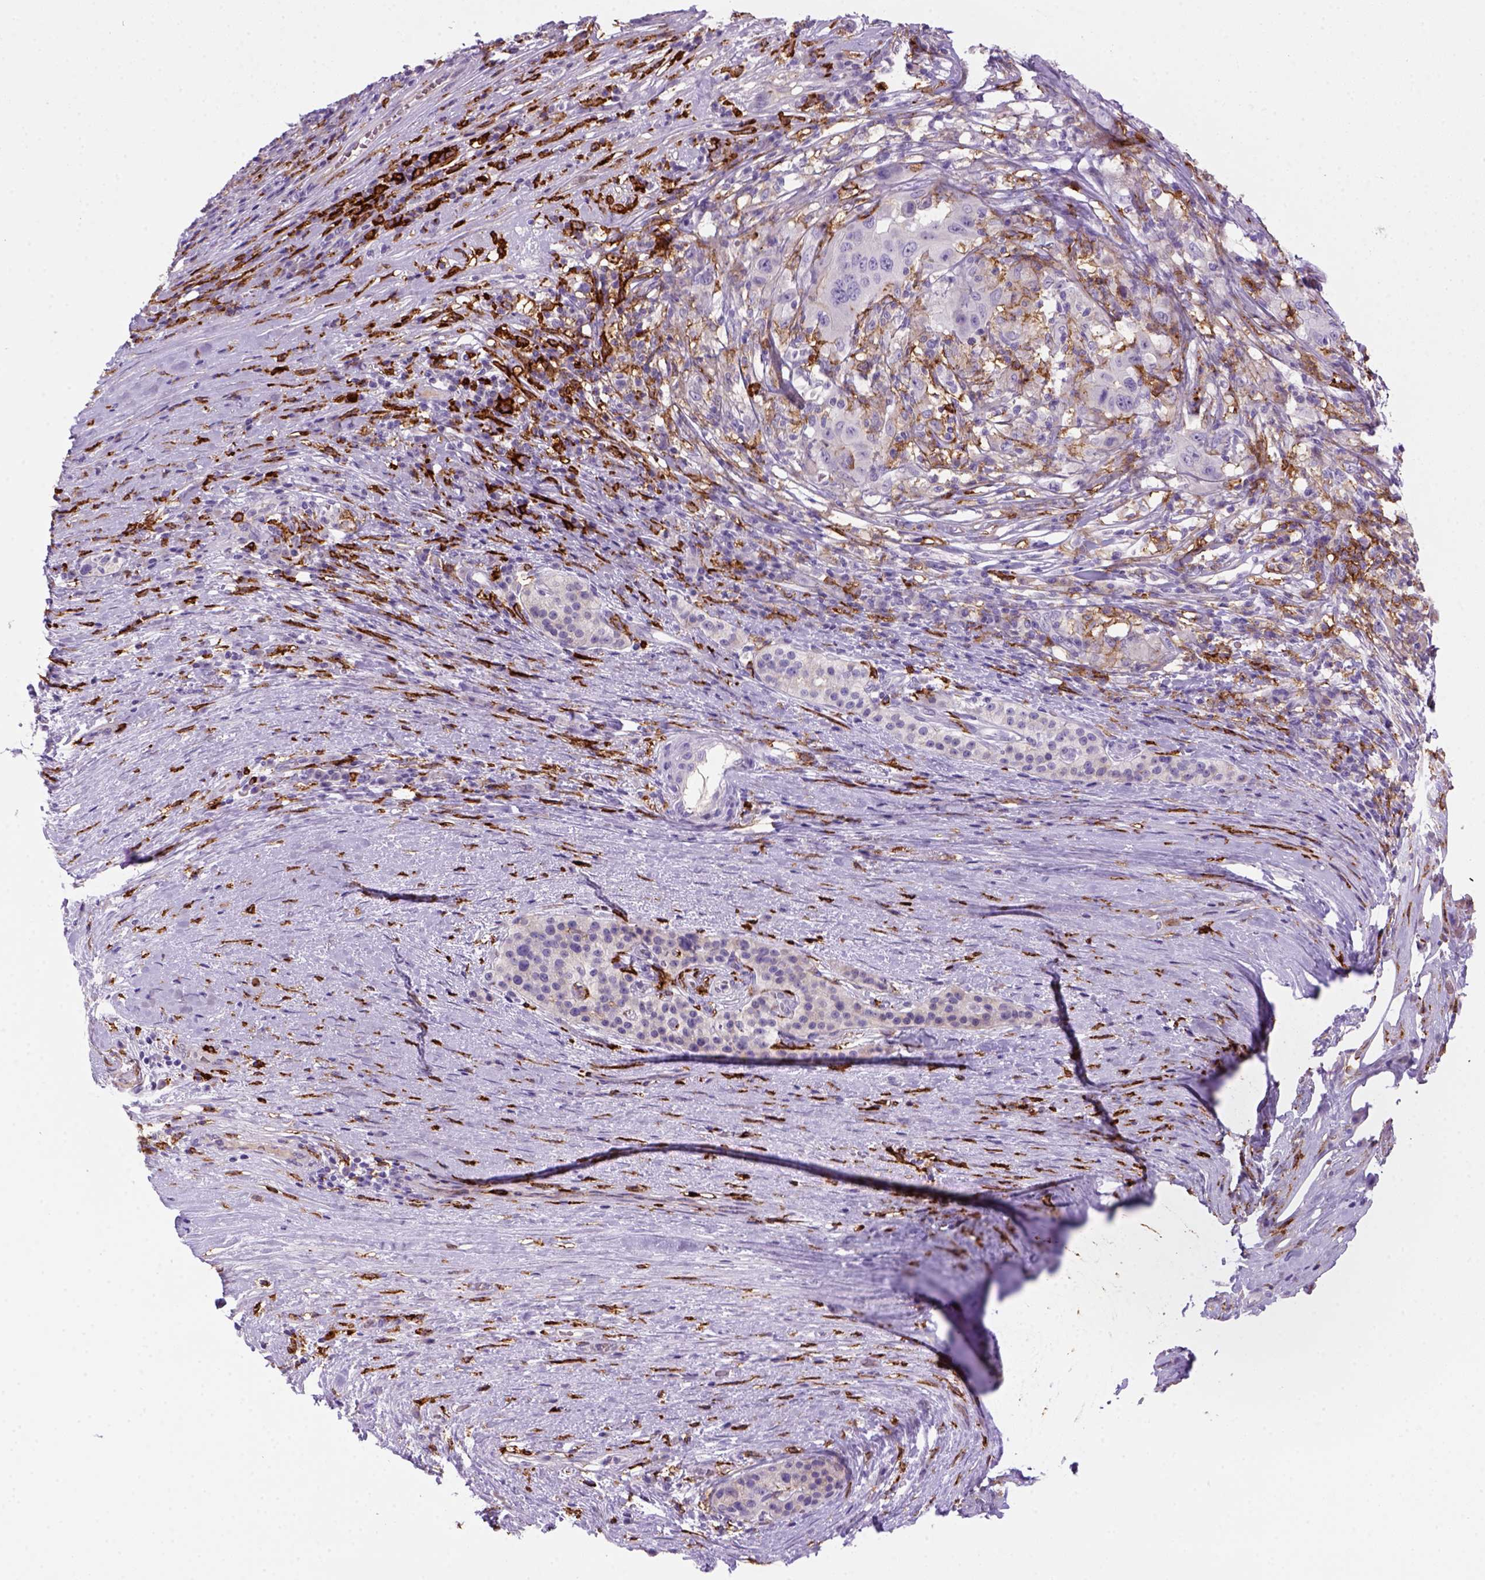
{"staining": {"intensity": "negative", "quantity": "none", "location": "none"}, "tissue": "pancreatic cancer", "cell_type": "Tumor cells", "image_type": "cancer", "snomed": [{"axis": "morphology", "description": "Adenocarcinoma, NOS"}, {"axis": "topography", "description": "Pancreas"}], "caption": "Immunohistochemistry histopathology image of neoplastic tissue: pancreatic cancer stained with DAB (3,3'-diaminobenzidine) reveals no significant protein staining in tumor cells.", "gene": "CD14", "patient": {"sex": "male", "age": 63}}